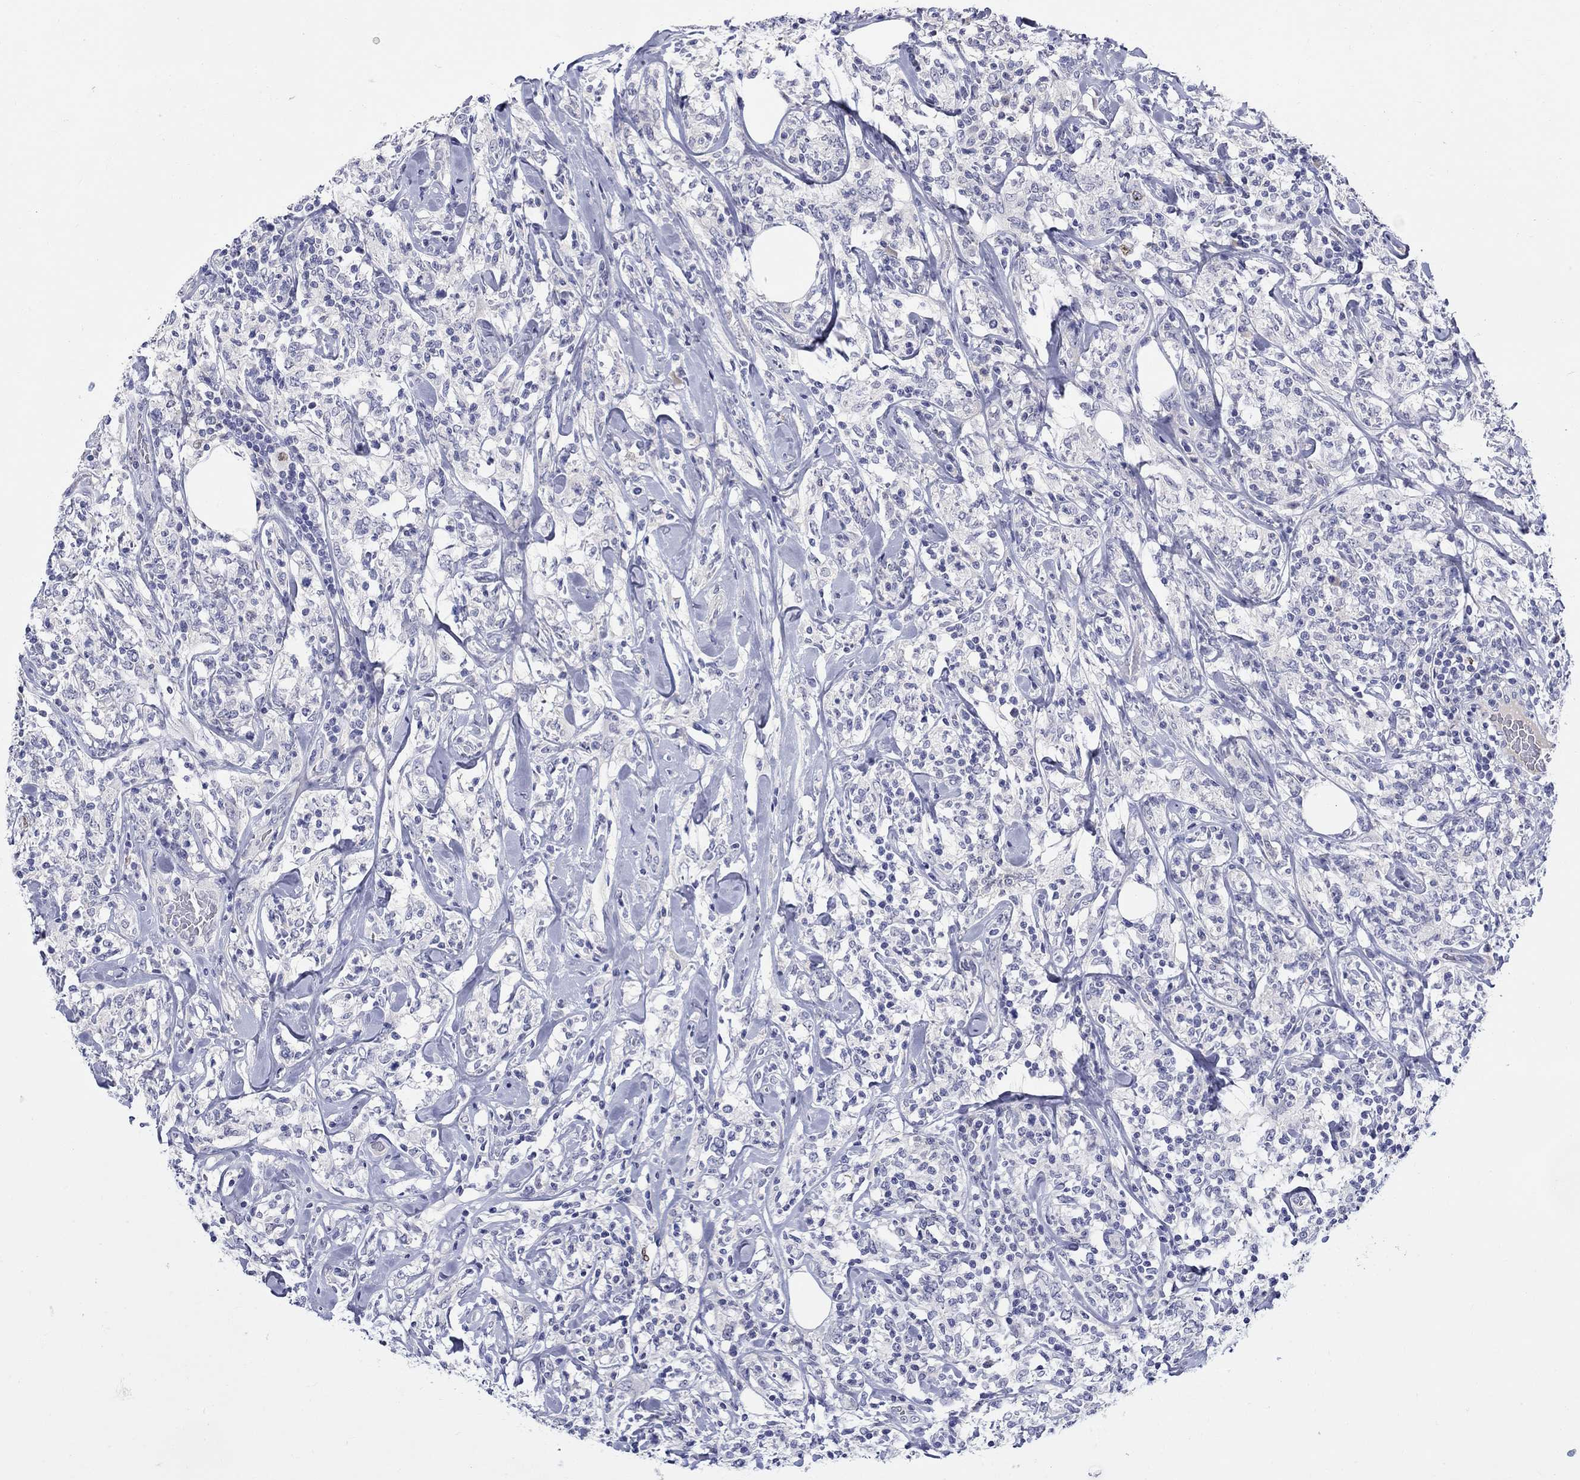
{"staining": {"intensity": "negative", "quantity": "none", "location": "none"}, "tissue": "lymphoma", "cell_type": "Tumor cells", "image_type": "cancer", "snomed": [{"axis": "morphology", "description": "Malignant lymphoma, non-Hodgkin's type, High grade"}, {"axis": "topography", "description": "Lymph node"}], "caption": "DAB (3,3'-diaminobenzidine) immunohistochemical staining of human malignant lymphoma, non-Hodgkin's type (high-grade) reveals no significant positivity in tumor cells.", "gene": "SLC30A3", "patient": {"sex": "female", "age": 84}}